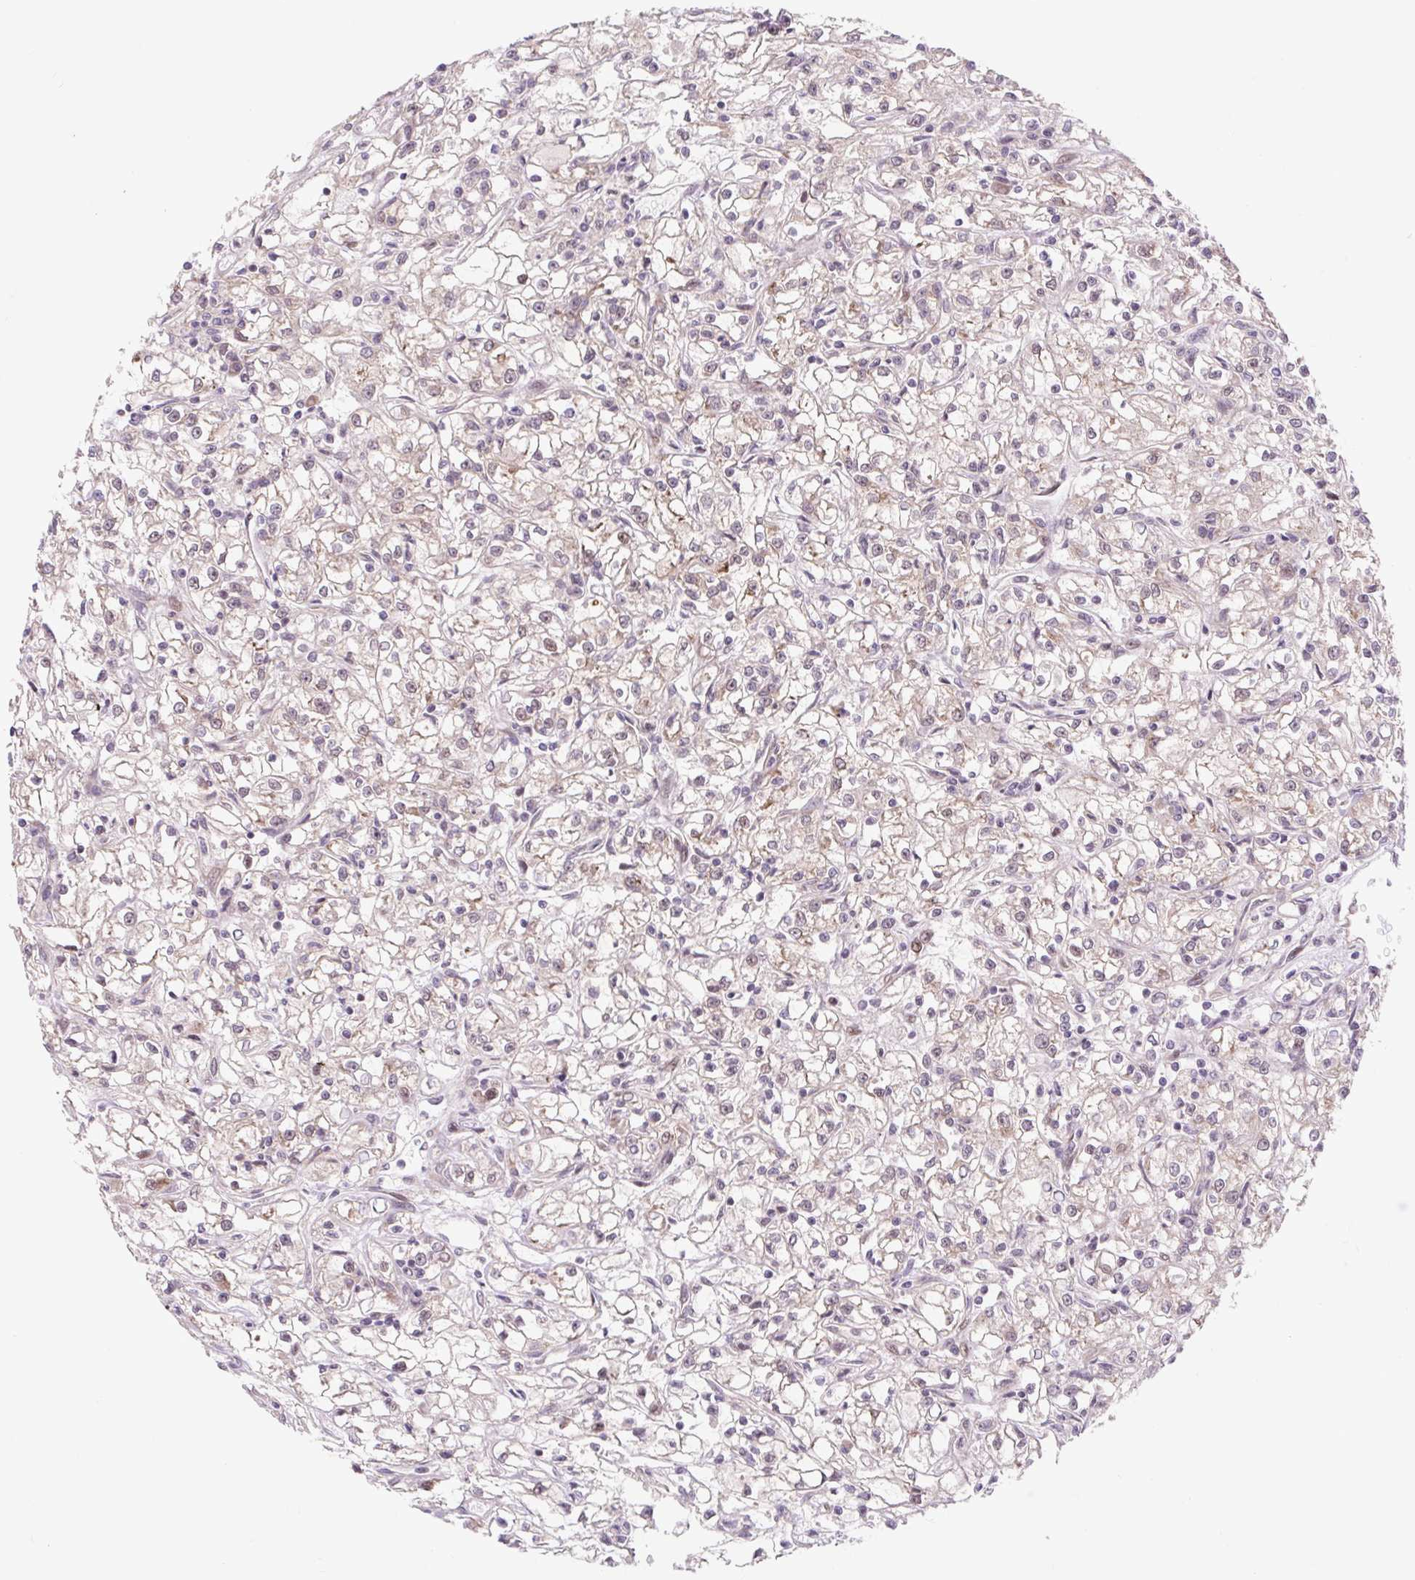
{"staining": {"intensity": "weak", "quantity": "25%-75%", "location": "cytoplasmic/membranous"}, "tissue": "renal cancer", "cell_type": "Tumor cells", "image_type": "cancer", "snomed": [{"axis": "morphology", "description": "Adenocarcinoma, NOS"}, {"axis": "topography", "description": "Kidney"}], "caption": "DAB (3,3'-diaminobenzidine) immunohistochemical staining of human renal cancer exhibits weak cytoplasmic/membranous protein staining in approximately 25%-75% of tumor cells.", "gene": "HFE", "patient": {"sex": "female", "age": 59}}